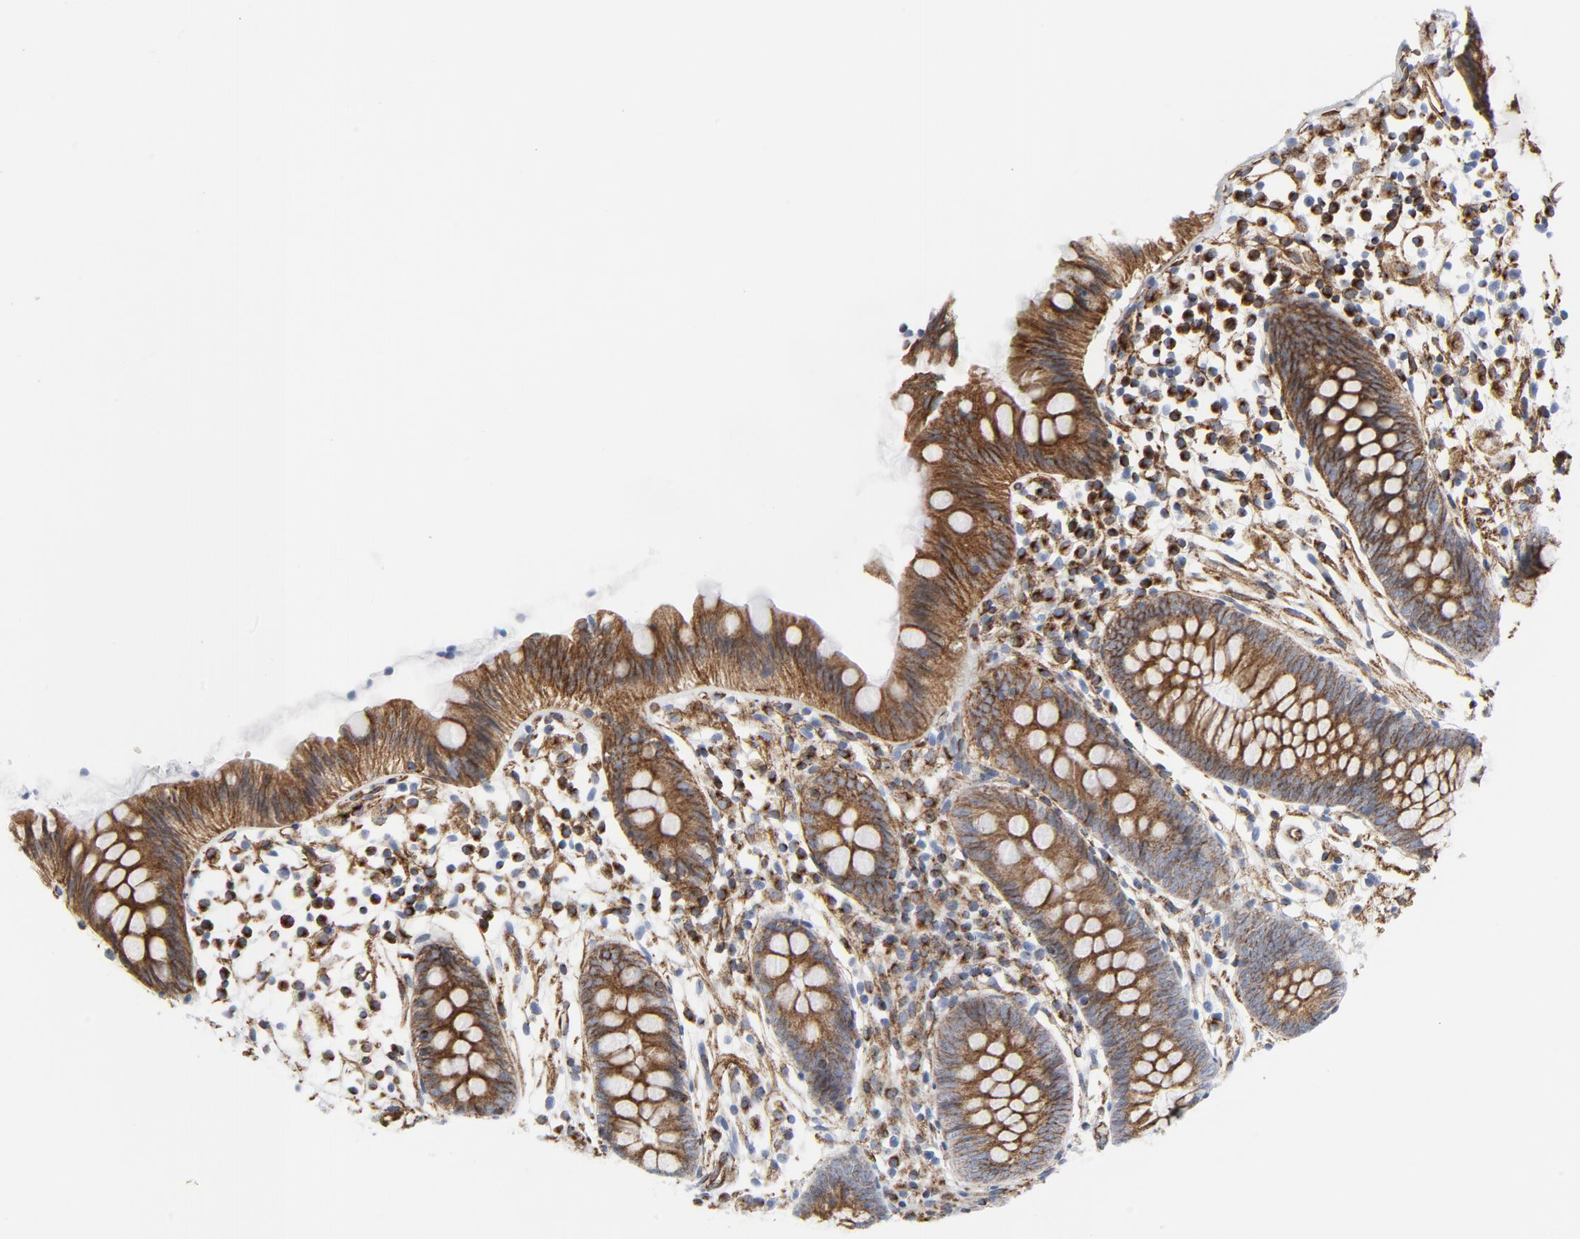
{"staining": {"intensity": "moderate", "quantity": ">75%", "location": "cytoplasmic/membranous"}, "tissue": "appendix", "cell_type": "Glandular cells", "image_type": "normal", "snomed": [{"axis": "morphology", "description": "Normal tissue, NOS"}, {"axis": "topography", "description": "Appendix"}], "caption": "The histopathology image displays staining of unremarkable appendix, revealing moderate cytoplasmic/membranous protein staining (brown color) within glandular cells.", "gene": "TUBB1", "patient": {"sex": "male", "age": 38}}